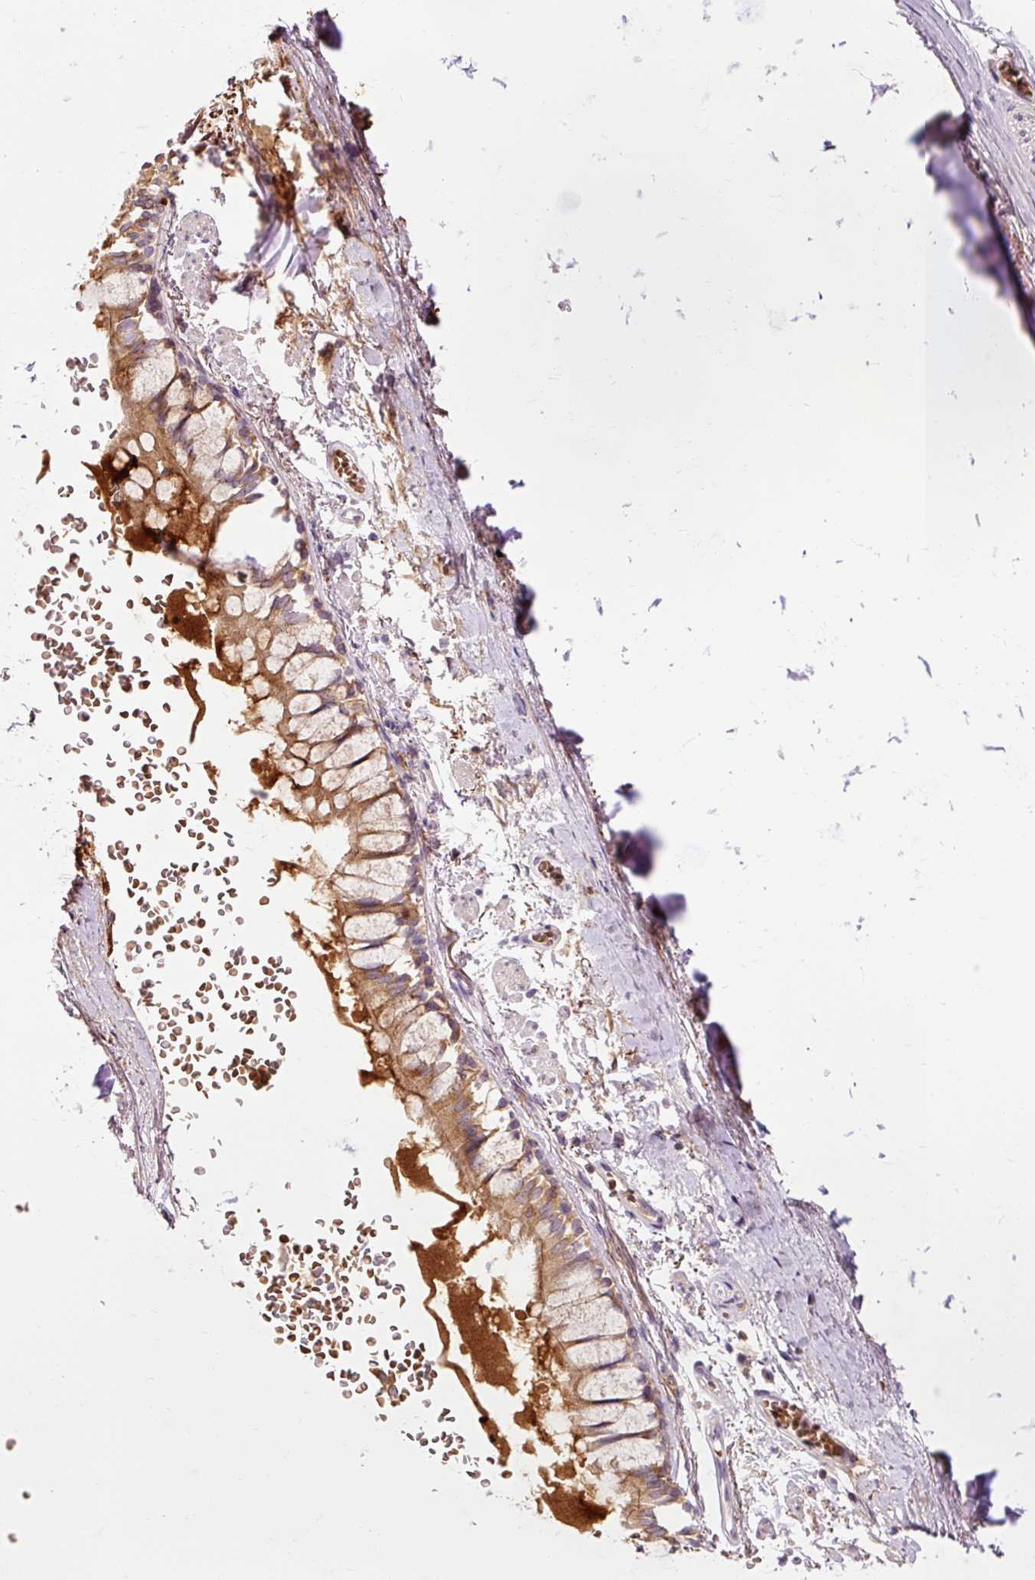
{"staining": {"intensity": "strong", "quantity": ">75%", "location": "cytoplasmic/membranous"}, "tissue": "bronchus", "cell_type": "Respiratory epithelial cells", "image_type": "normal", "snomed": [{"axis": "morphology", "description": "Normal tissue, NOS"}, {"axis": "topography", "description": "Bronchus"}], "caption": "Immunohistochemistry (IHC) (DAB) staining of unremarkable bronchus demonstrates strong cytoplasmic/membranous protein expression in approximately >75% of respiratory epithelial cells.", "gene": "CEBPZ", "patient": {"sex": "male", "age": 70}}